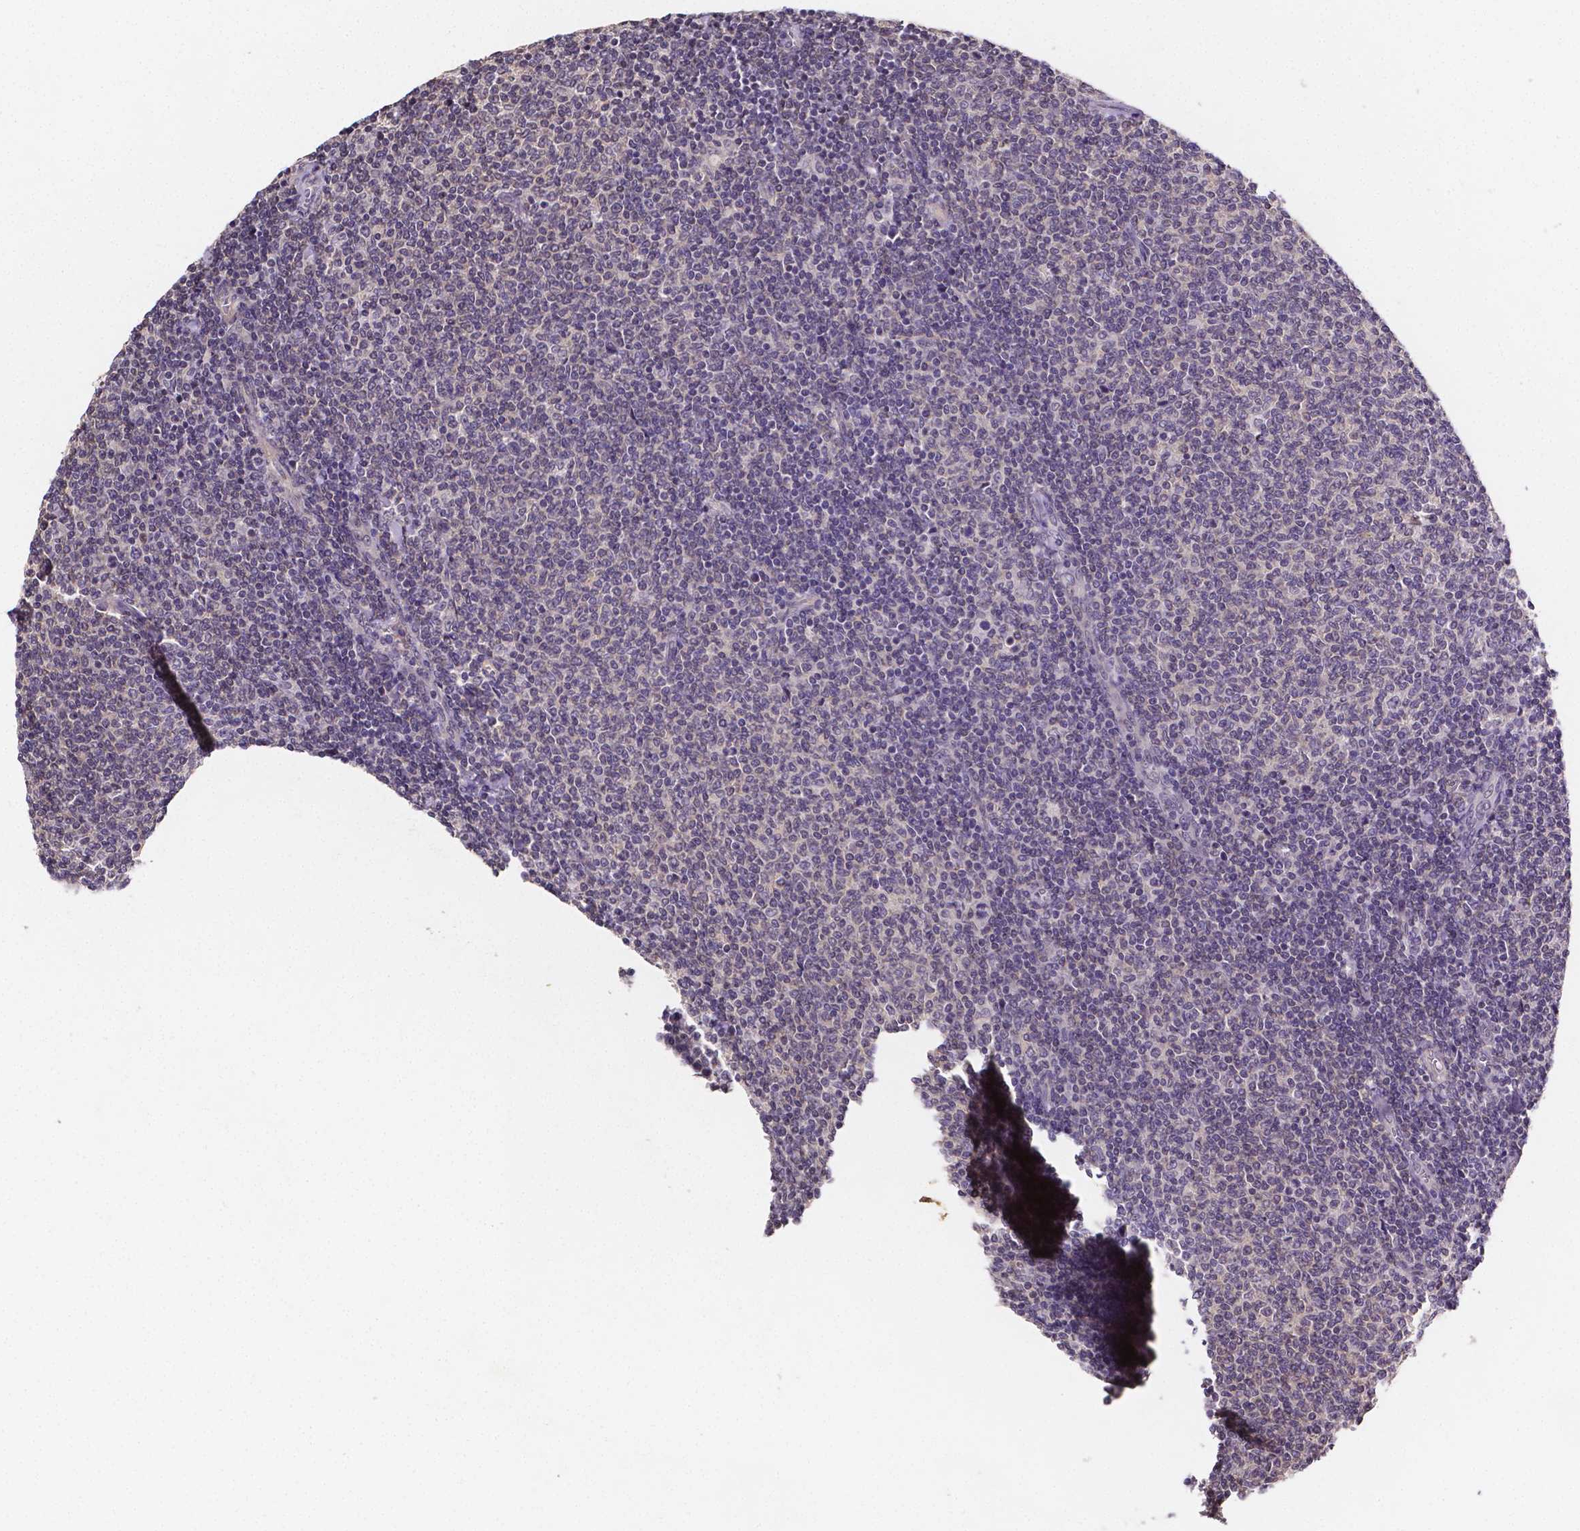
{"staining": {"intensity": "negative", "quantity": "none", "location": "none"}, "tissue": "lymphoma", "cell_type": "Tumor cells", "image_type": "cancer", "snomed": [{"axis": "morphology", "description": "Malignant lymphoma, non-Hodgkin's type, Low grade"}, {"axis": "topography", "description": "Lymph node"}], "caption": "This is a photomicrograph of immunohistochemistry staining of malignant lymphoma, non-Hodgkin's type (low-grade), which shows no staining in tumor cells.", "gene": "NRGN", "patient": {"sex": "male", "age": 52}}